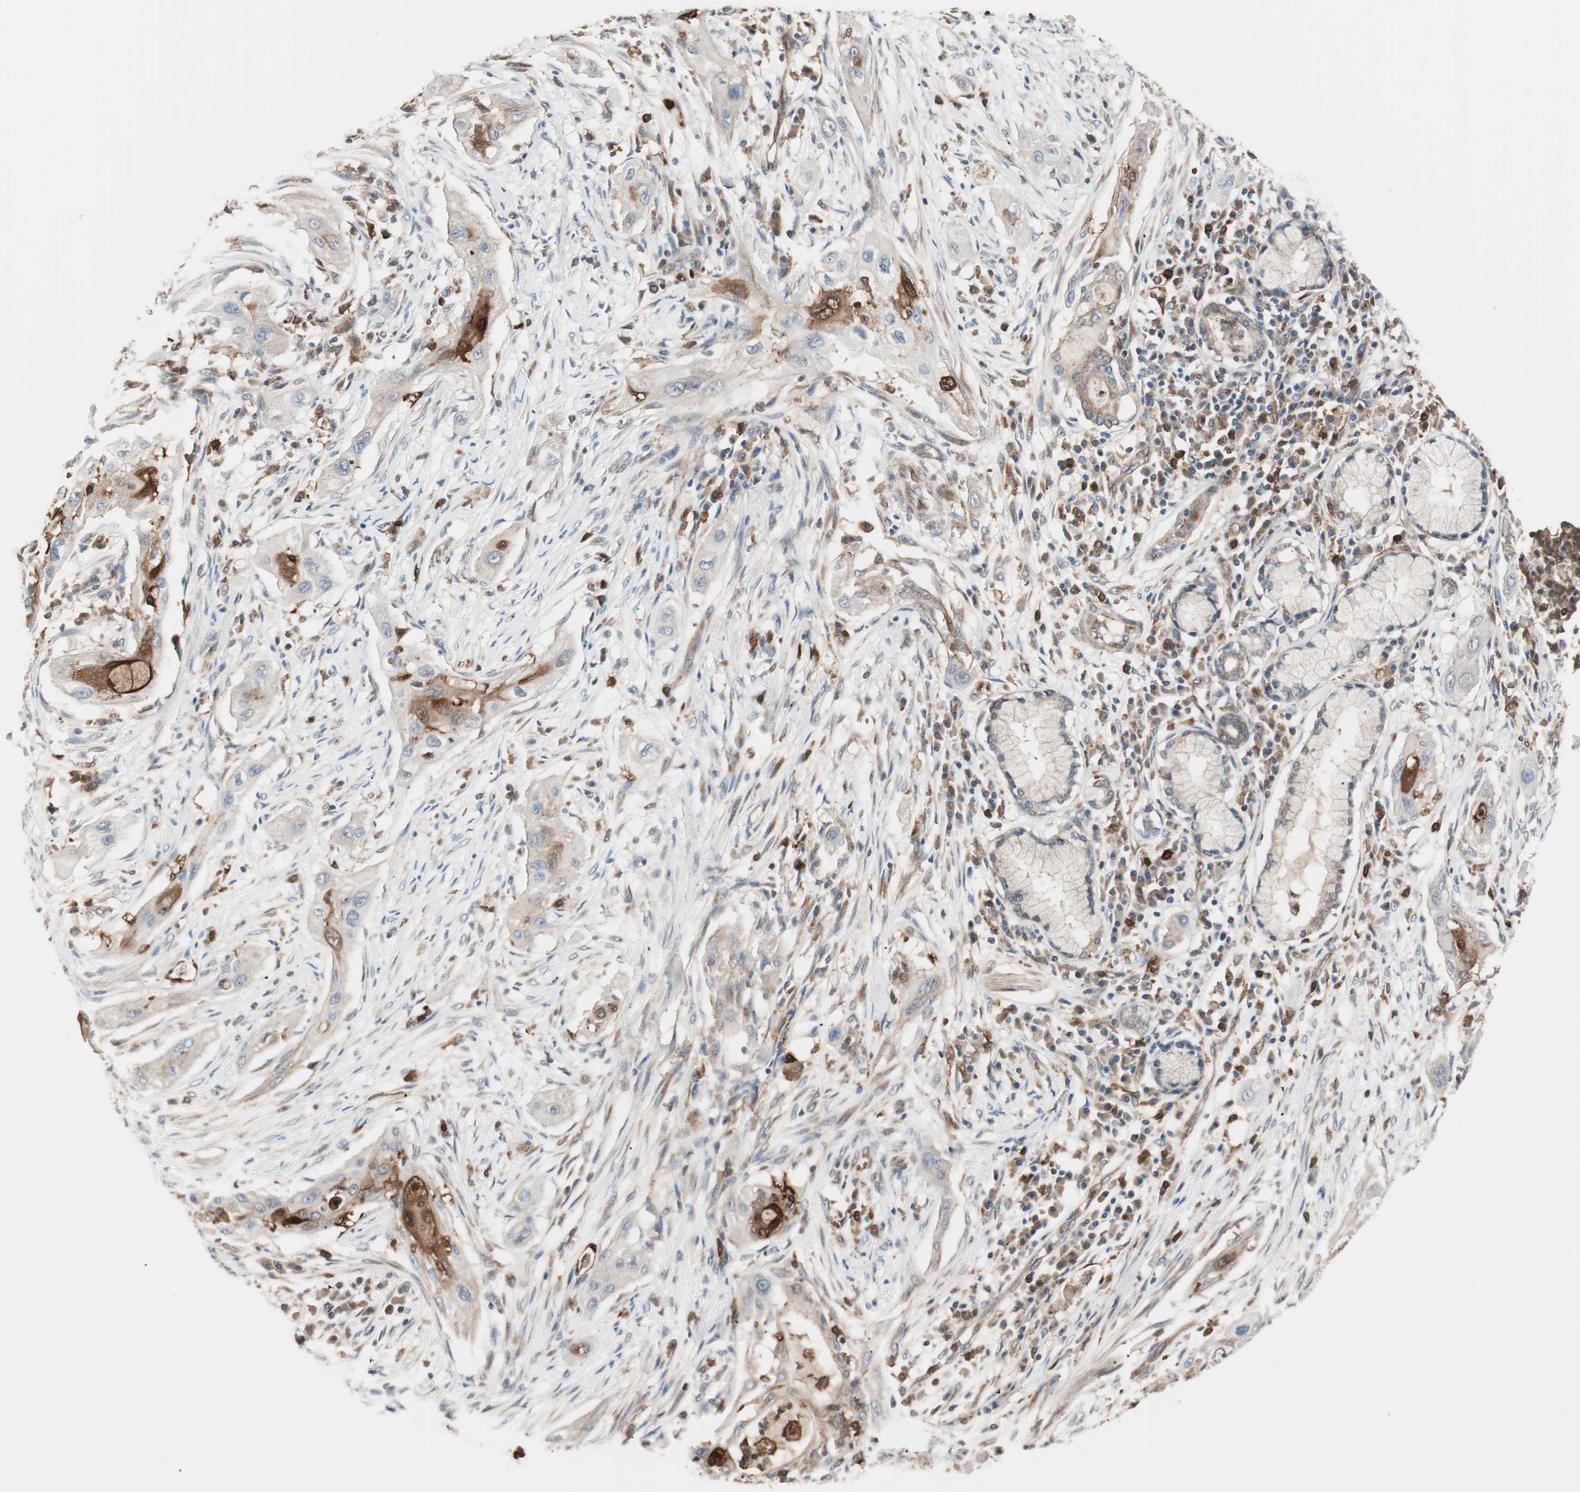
{"staining": {"intensity": "weak", "quantity": ">75%", "location": "cytoplasmic/membranous"}, "tissue": "lung cancer", "cell_type": "Tumor cells", "image_type": "cancer", "snomed": [{"axis": "morphology", "description": "Squamous cell carcinoma, NOS"}, {"axis": "topography", "description": "Lung"}], "caption": "Immunohistochemical staining of lung cancer (squamous cell carcinoma) reveals low levels of weak cytoplasmic/membranous positivity in approximately >75% of tumor cells.", "gene": "STAB1", "patient": {"sex": "female", "age": 47}}